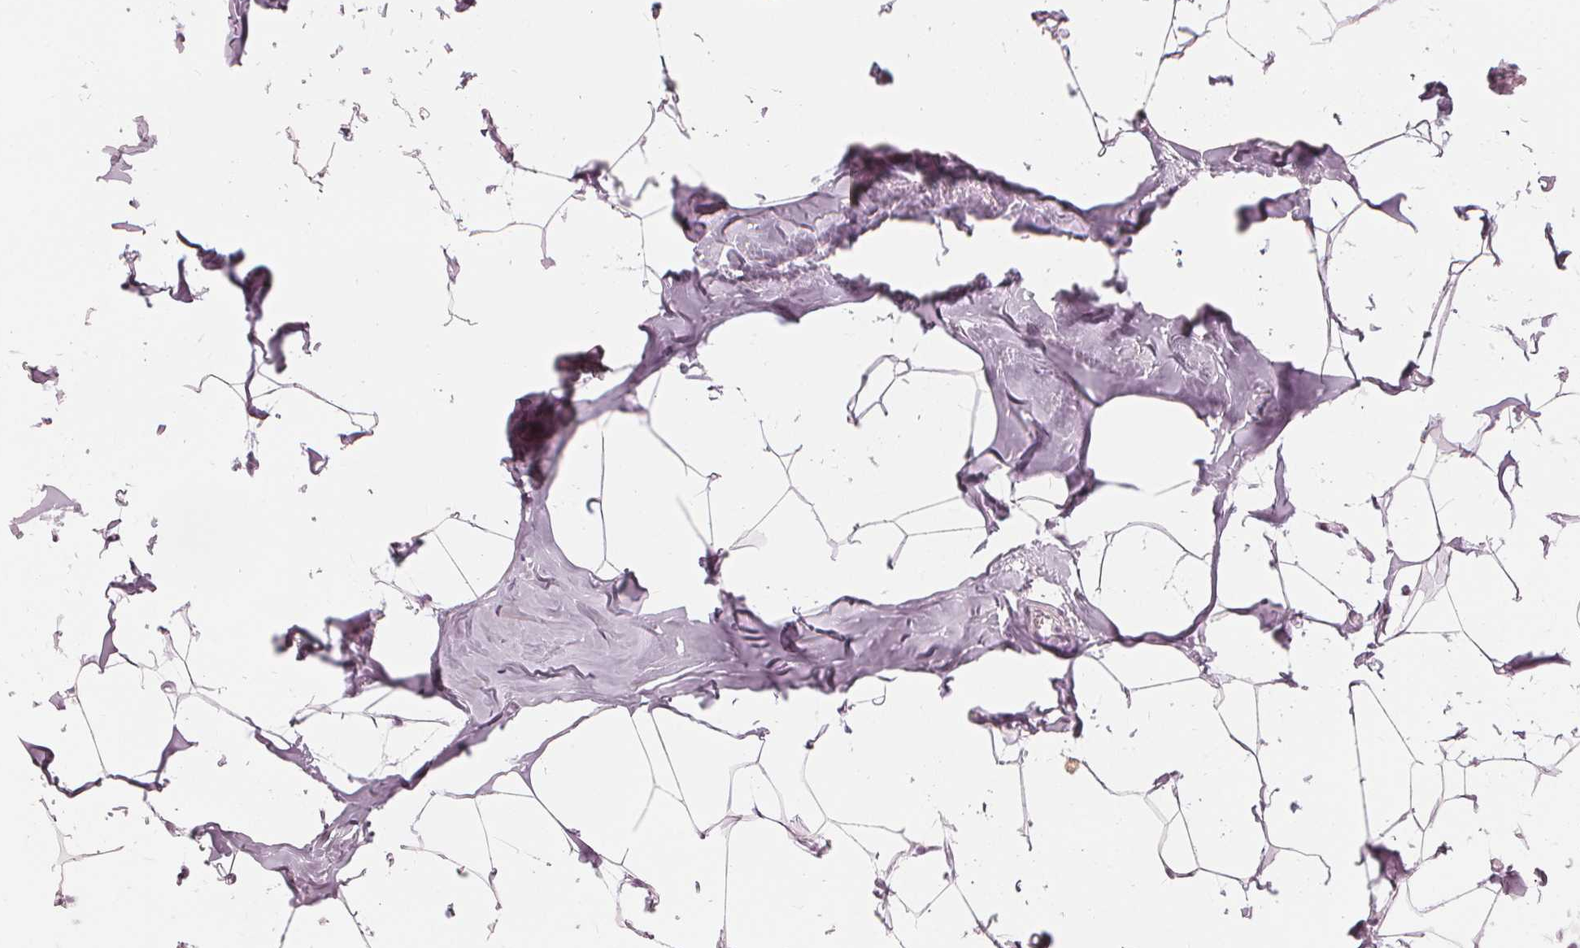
{"staining": {"intensity": "negative", "quantity": "none", "location": "none"}, "tissue": "breast", "cell_type": "Adipocytes", "image_type": "normal", "snomed": [{"axis": "morphology", "description": "Normal tissue, NOS"}, {"axis": "topography", "description": "Breast"}], "caption": "Breast stained for a protein using IHC displays no expression adipocytes.", "gene": "PAEP", "patient": {"sex": "female", "age": 32}}